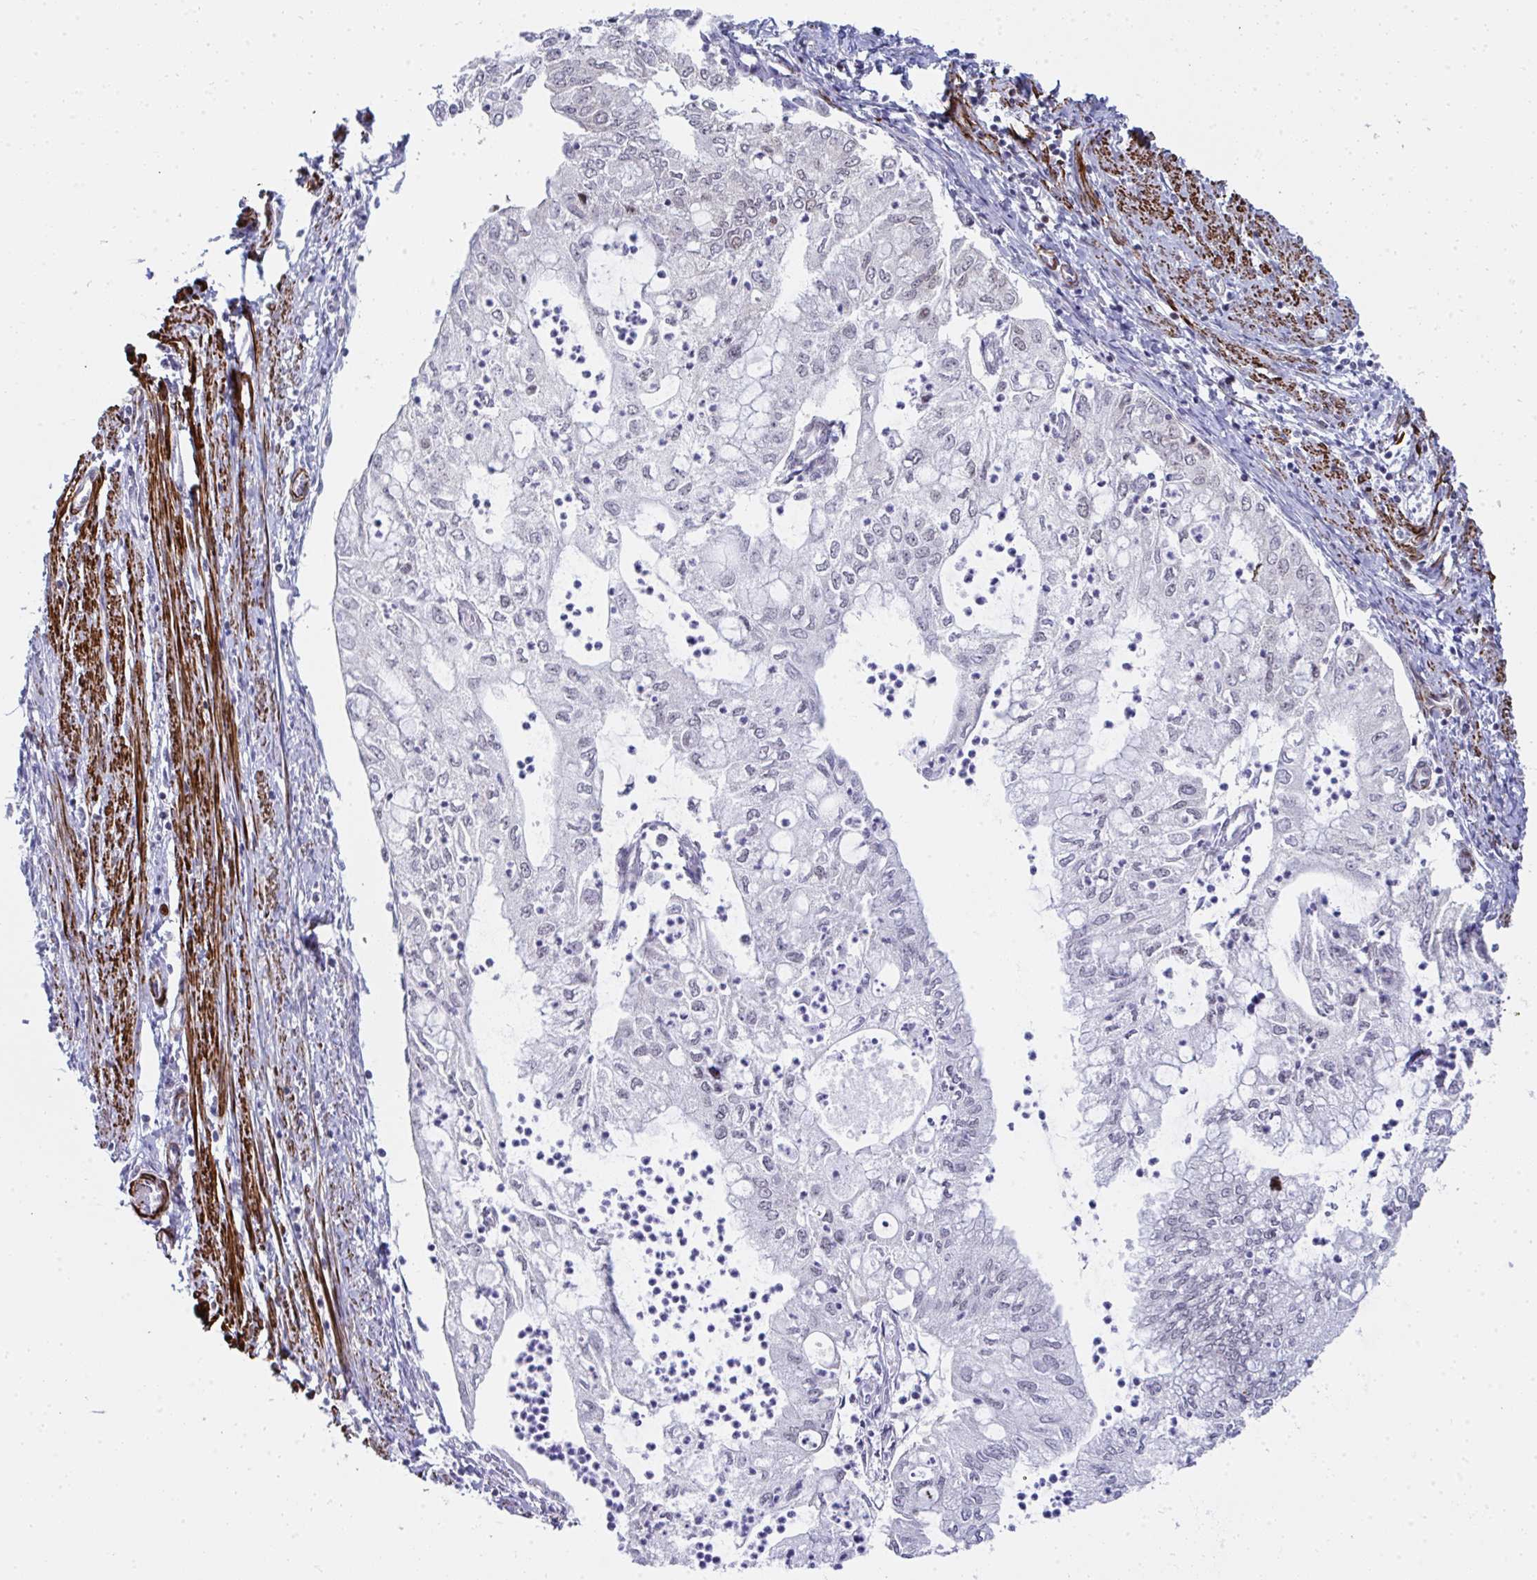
{"staining": {"intensity": "moderate", "quantity": "<25%", "location": "nuclear"}, "tissue": "endometrial cancer", "cell_type": "Tumor cells", "image_type": "cancer", "snomed": [{"axis": "morphology", "description": "Adenocarcinoma, NOS"}, {"axis": "topography", "description": "Endometrium"}], "caption": "This micrograph reveals IHC staining of human endometrial cancer (adenocarcinoma), with low moderate nuclear positivity in about <25% of tumor cells.", "gene": "GINS2", "patient": {"sex": "female", "age": 75}}